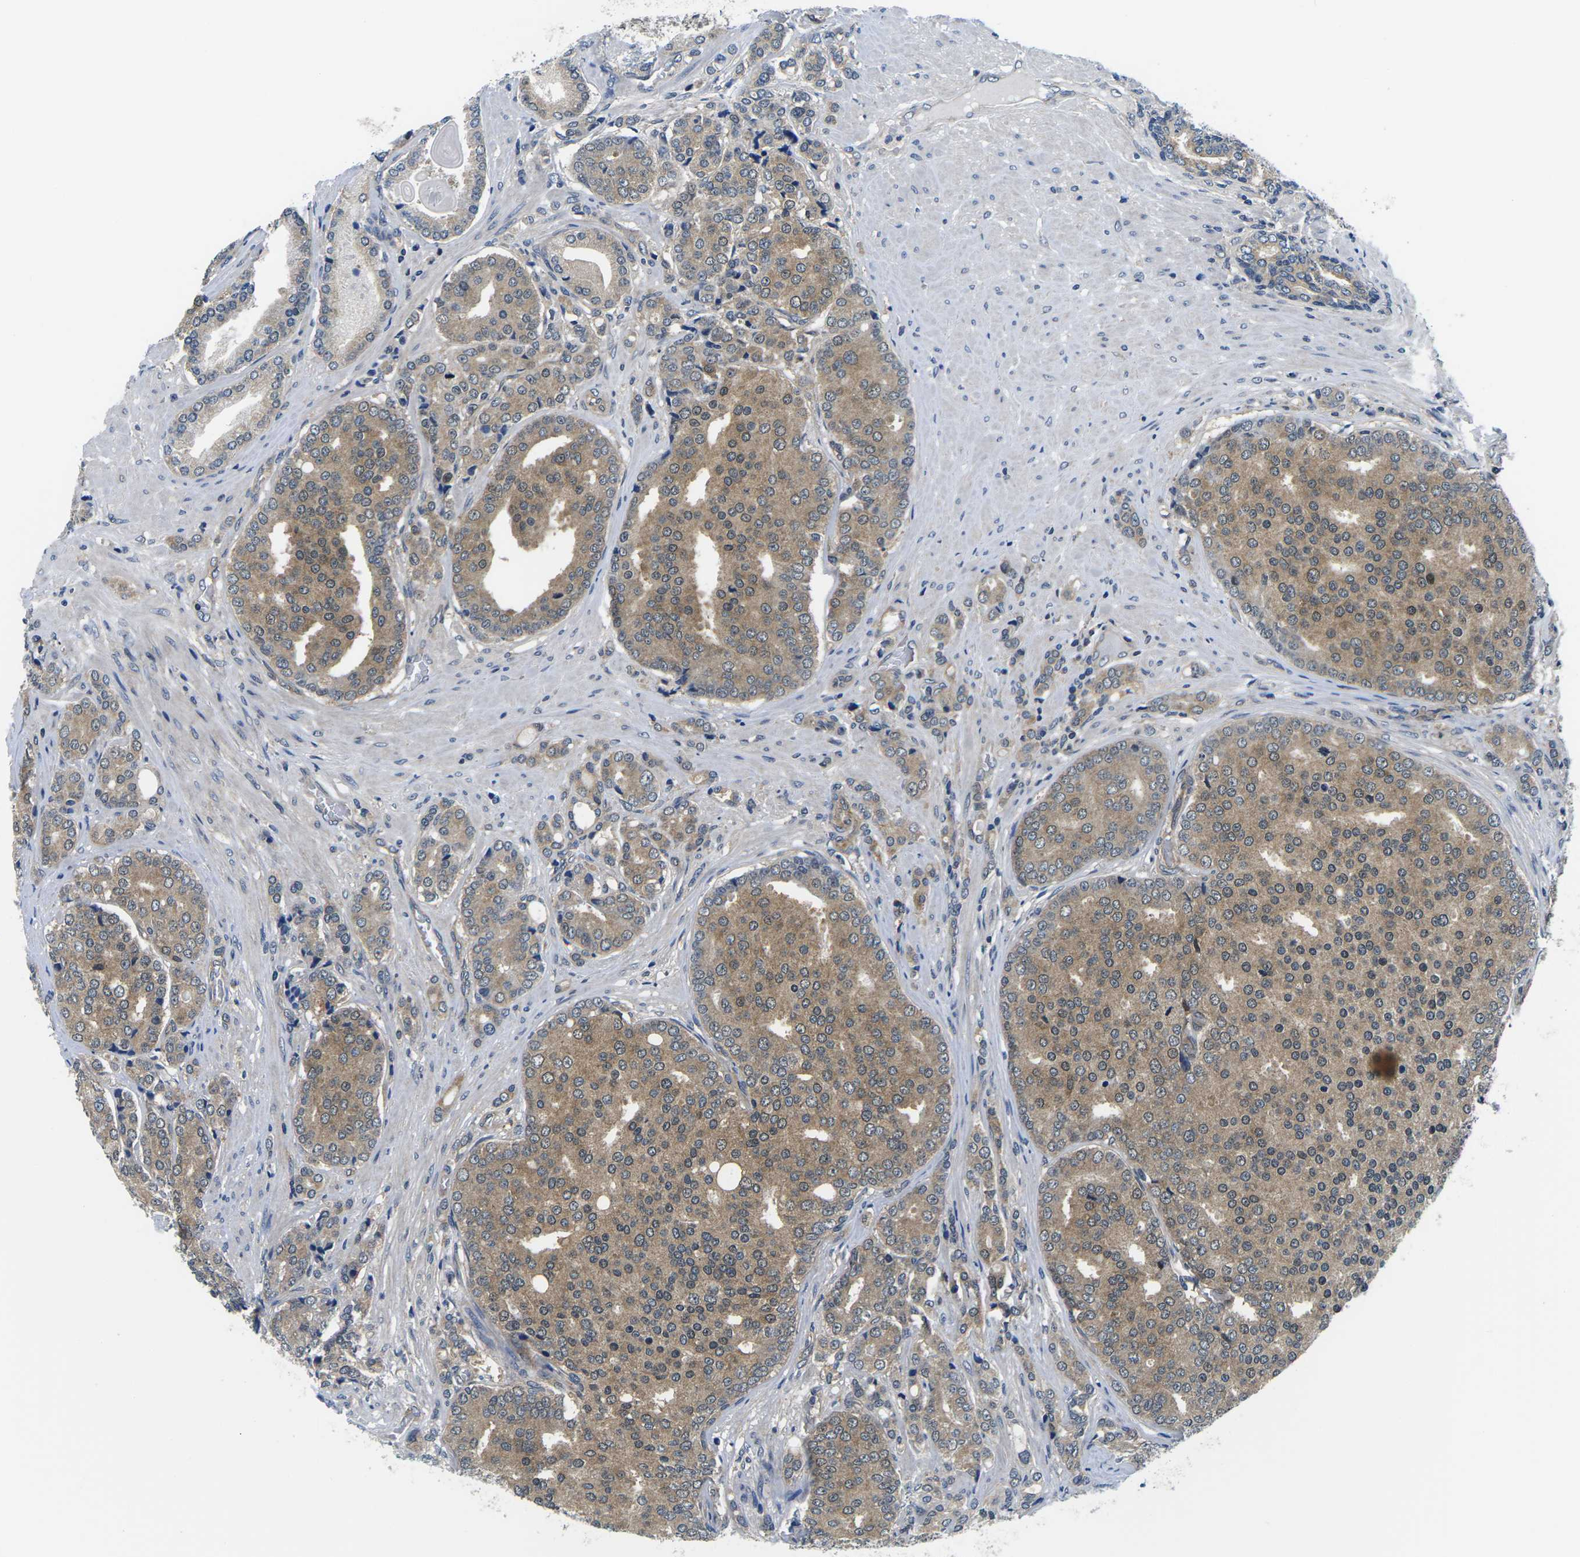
{"staining": {"intensity": "moderate", "quantity": ">75%", "location": "cytoplasmic/membranous"}, "tissue": "prostate cancer", "cell_type": "Tumor cells", "image_type": "cancer", "snomed": [{"axis": "morphology", "description": "Adenocarcinoma, High grade"}, {"axis": "topography", "description": "Prostate"}], "caption": "This photomicrograph displays IHC staining of prostate cancer (adenocarcinoma (high-grade)), with medium moderate cytoplasmic/membranous expression in approximately >75% of tumor cells.", "gene": "GSK3B", "patient": {"sex": "male", "age": 50}}